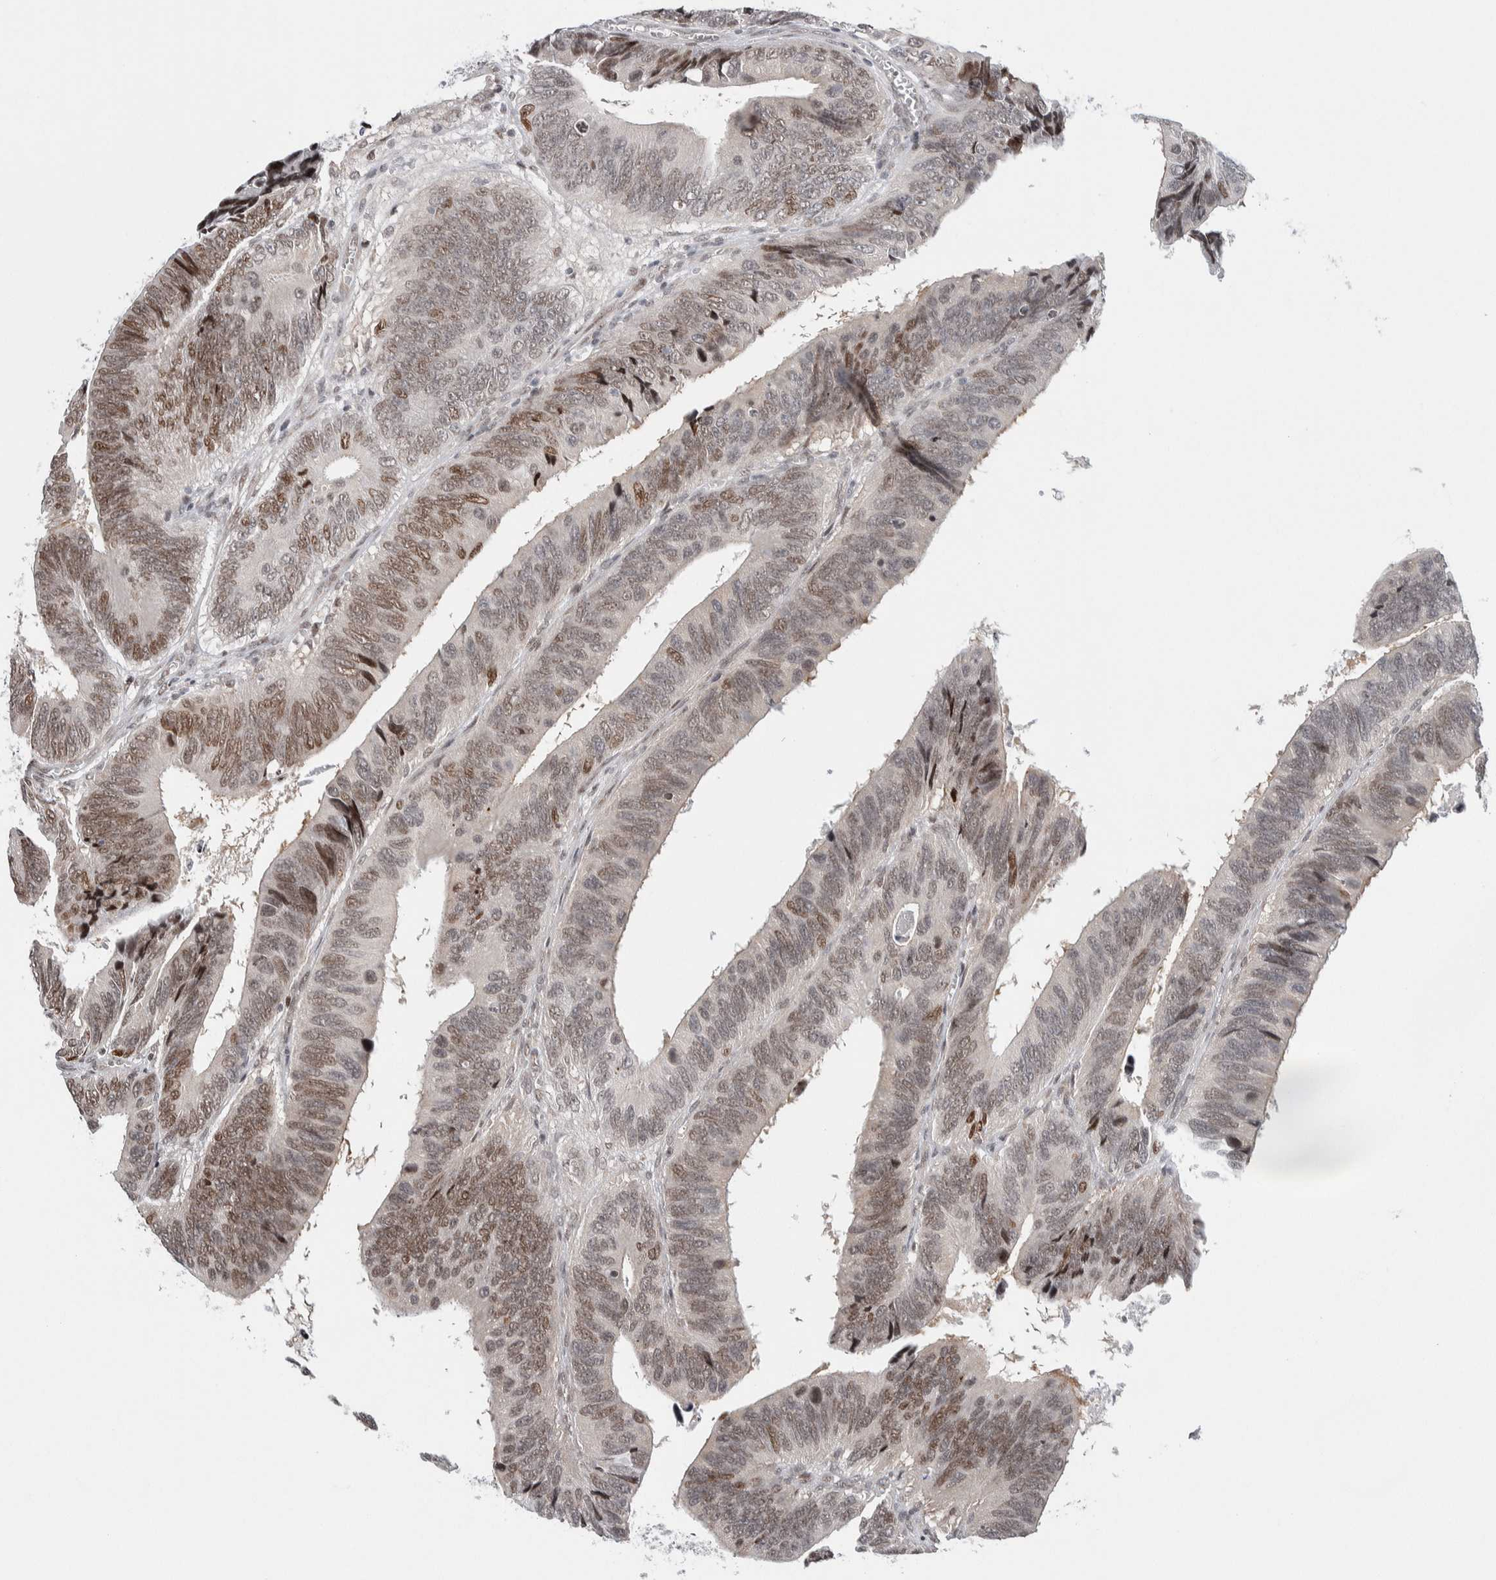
{"staining": {"intensity": "moderate", "quantity": "25%-75%", "location": "nuclear"}, "tissue": "colorectal cancer", "cell_type": "Tumor cells", "image_type": "cancer", "snomed": [{"axis": "morphology", "description": "Adenocarcinoma, NOS"}, {"axis": "topography", "description": "Colon"}], "caption": "A histopathology image of human adenocarcinoma (colorectal) stained for a protein reveals moderate nuclear brown staining in tumor cells.", "gene": "NEUROD1", "patient": {"sex": "male", "age": 72}}